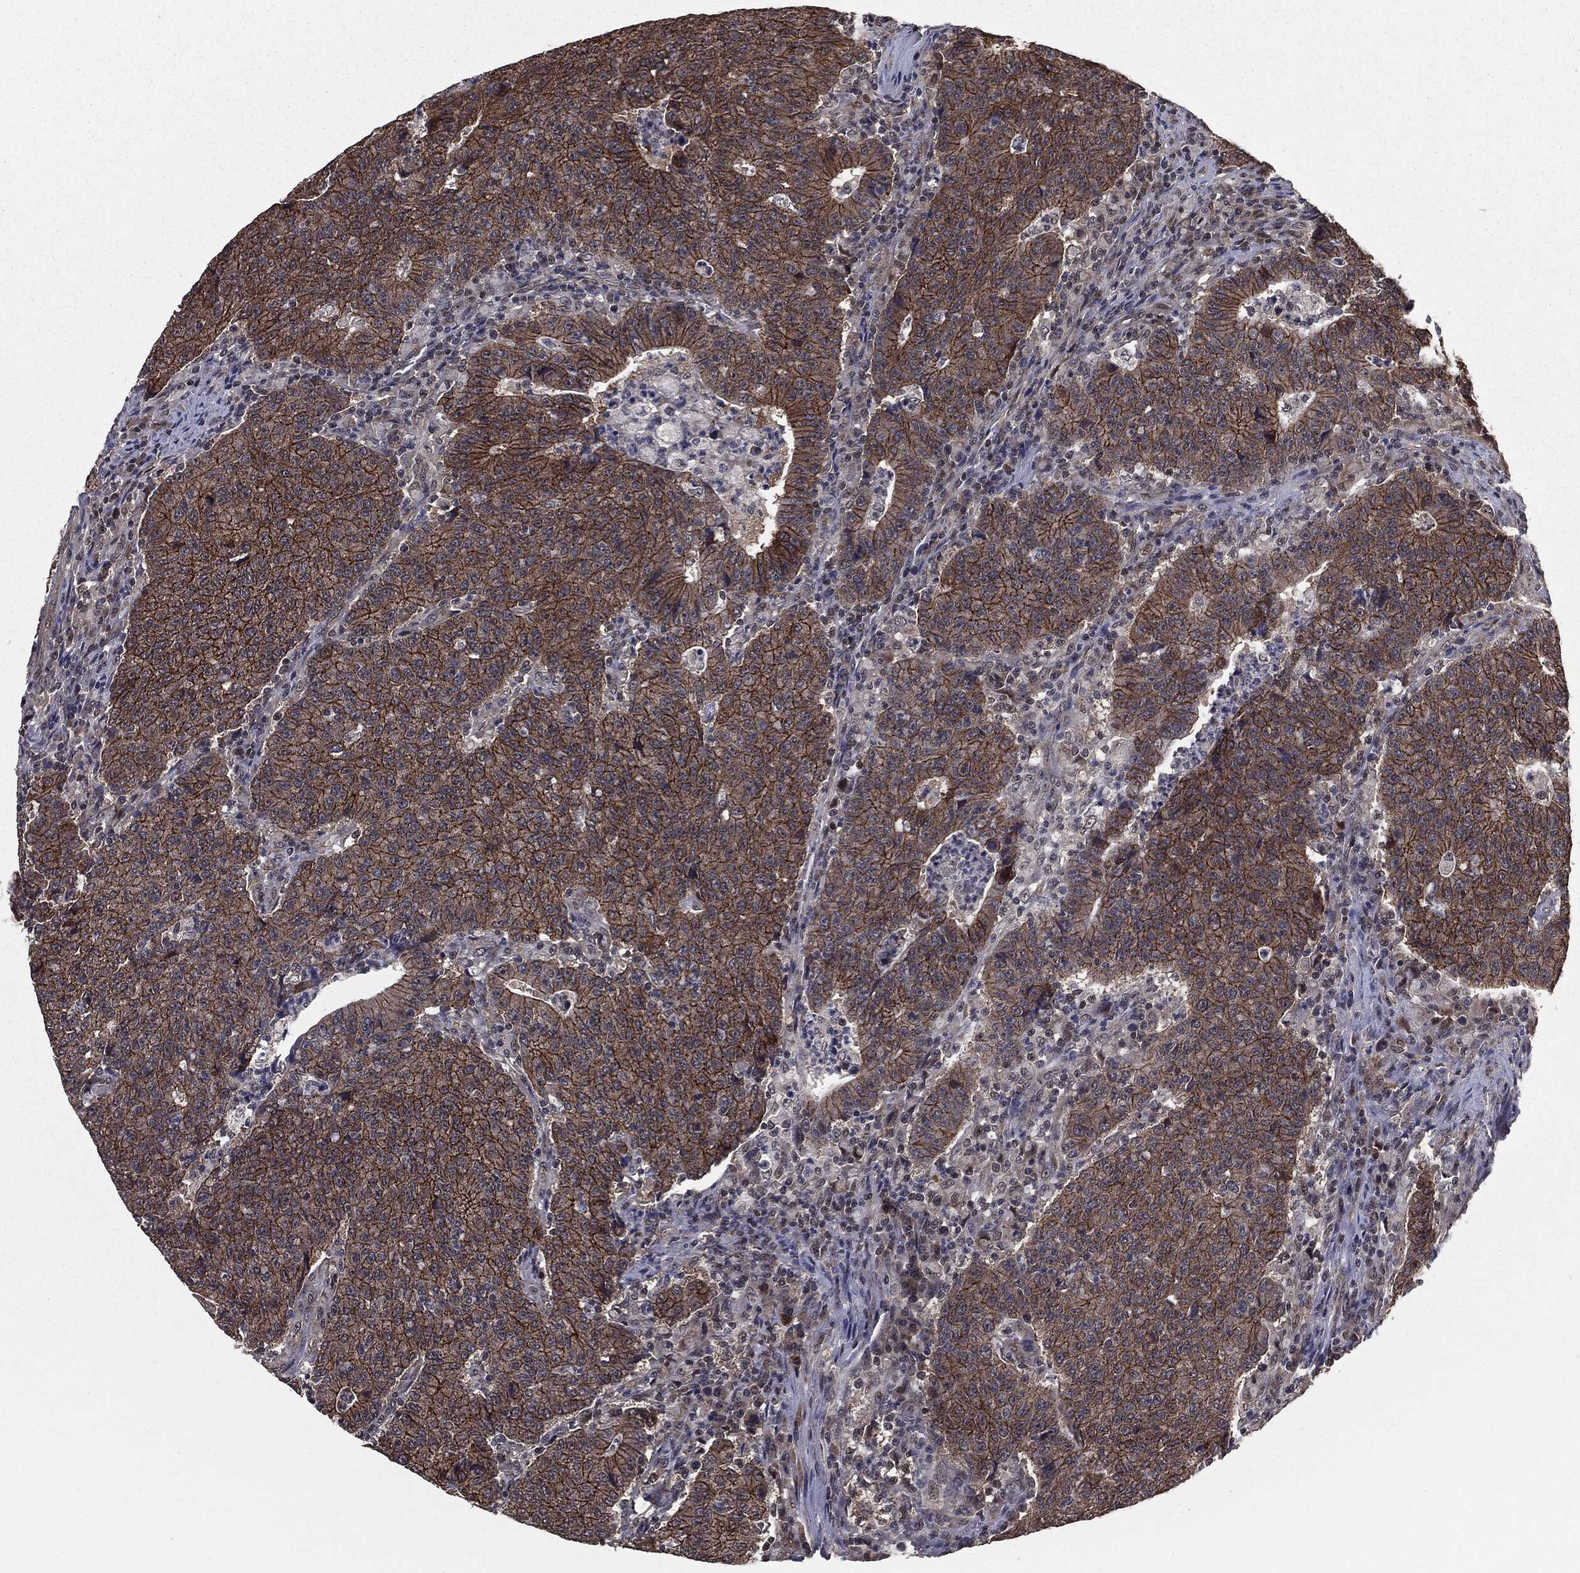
{"staining": {"intensity": "moderate", "quantity": ">75%", "location": "cytoplasmic/membranous"}, "tissue": "colorectal cancer", "cell_type": "Tumor cells", "image_type": "cancer", "snomed": [{"axis": "morphology", "description": "Adenocarcinoma, NOS"}, {"axis": "topography", "description": "Colon"}], "caption": "Colorectal adenocarcinoma was stained to show a protein in brown. There is medium levels of moderate cytoplasmic/membranous positivity in approximately >75% of tumor cells. The staining was performed using DAB (3,3'-diaminobenzidine), with brown indicating positive protein expression. Nuclei are stained blue with hematoxylin.", "gene": "PTPA", "patient": {"sex": "female", "age": 75}}